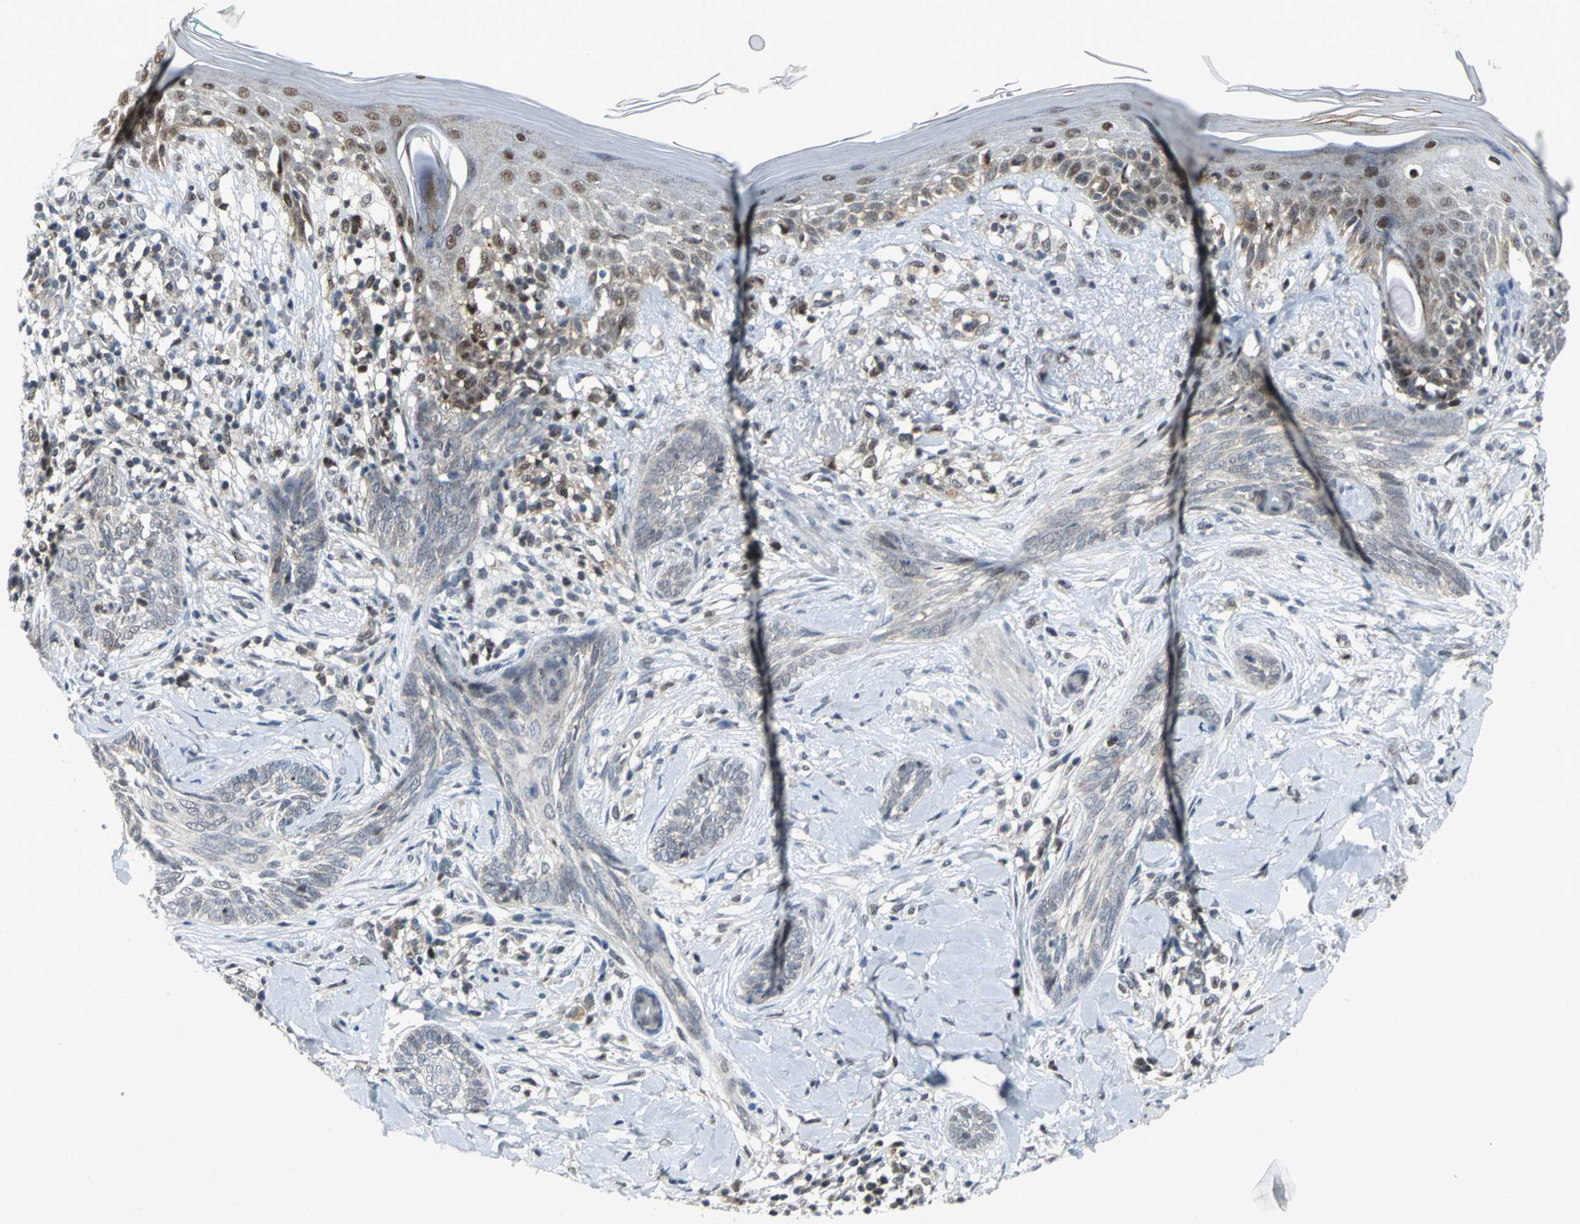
{"staining": {"intensity": "negative", "quantity": "none", "location": "none"}, "tissue": "skin cancer", "cell_type": "Tumor cells", "image_type": "cancer", "snomed": [{"axis": "morphology", "description": "Basal cell carcinoma"}, {"axis": "topography", "description": "Skin"}], "caption": "Tumor cells show no significant expression in basal cell carcinoma (skin).", "gene": "PSMA4", "patient": {"sex": "female", "age": 58}}